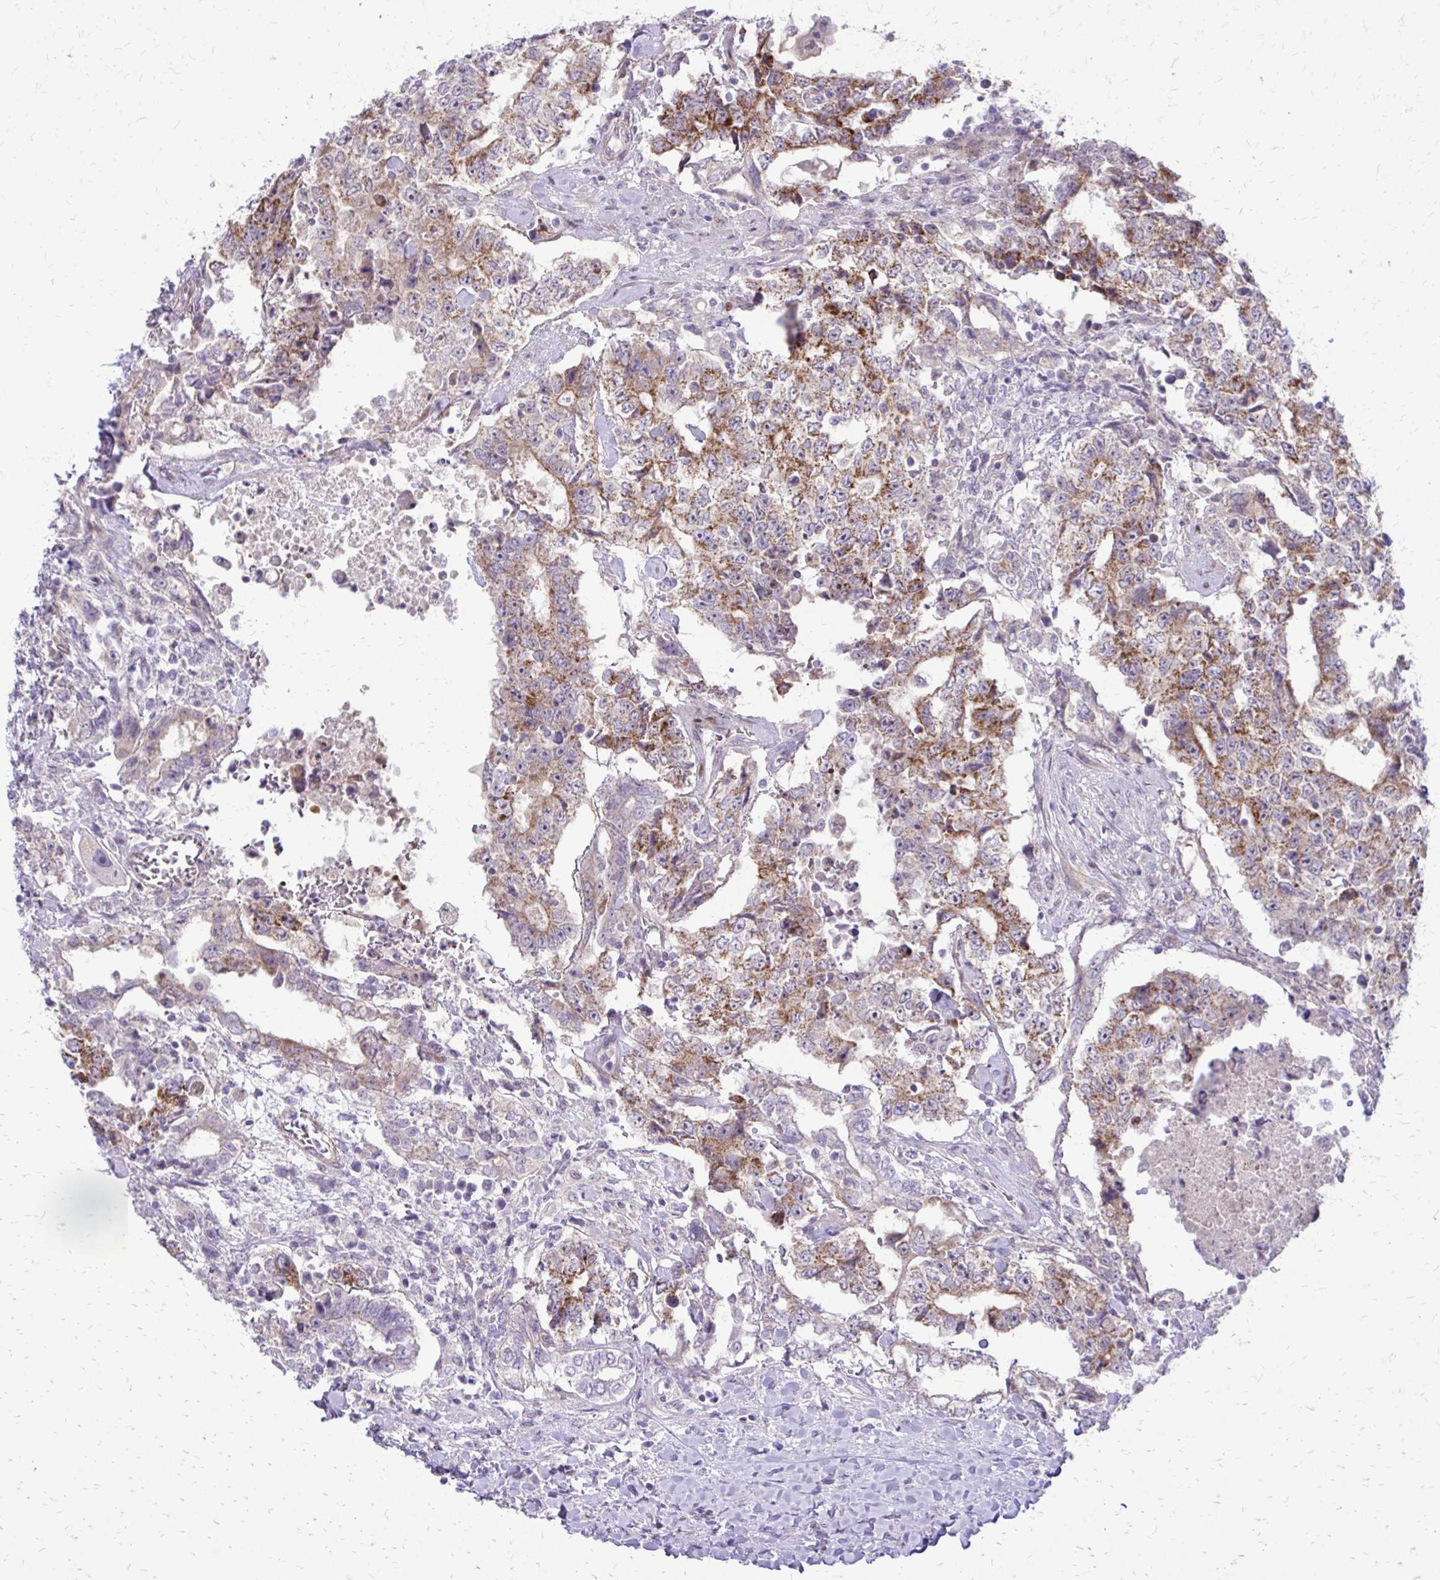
{"staining": {"intensity": "moderate", "quantity": ">75%", "location": "cytoplasmic/membranous"}, "tissue": "testis cancer", "cell_type": "Tumor cells", "image_type": "cancer", "snomed": [{"axis": "morphology", "description": "Carcinoma, Embryonal, NOS"}, {"axis": "topography", "description": "Testis"}], "caption": "A medium amount of moderate cytoplasmic/membranous positivity is identified in approximately >75% of tumor cells in testis cancer (embryonal carcinoma) tissue.", "gene": "PPDPFL", "patient": {"sex": "male", "age": 24}}